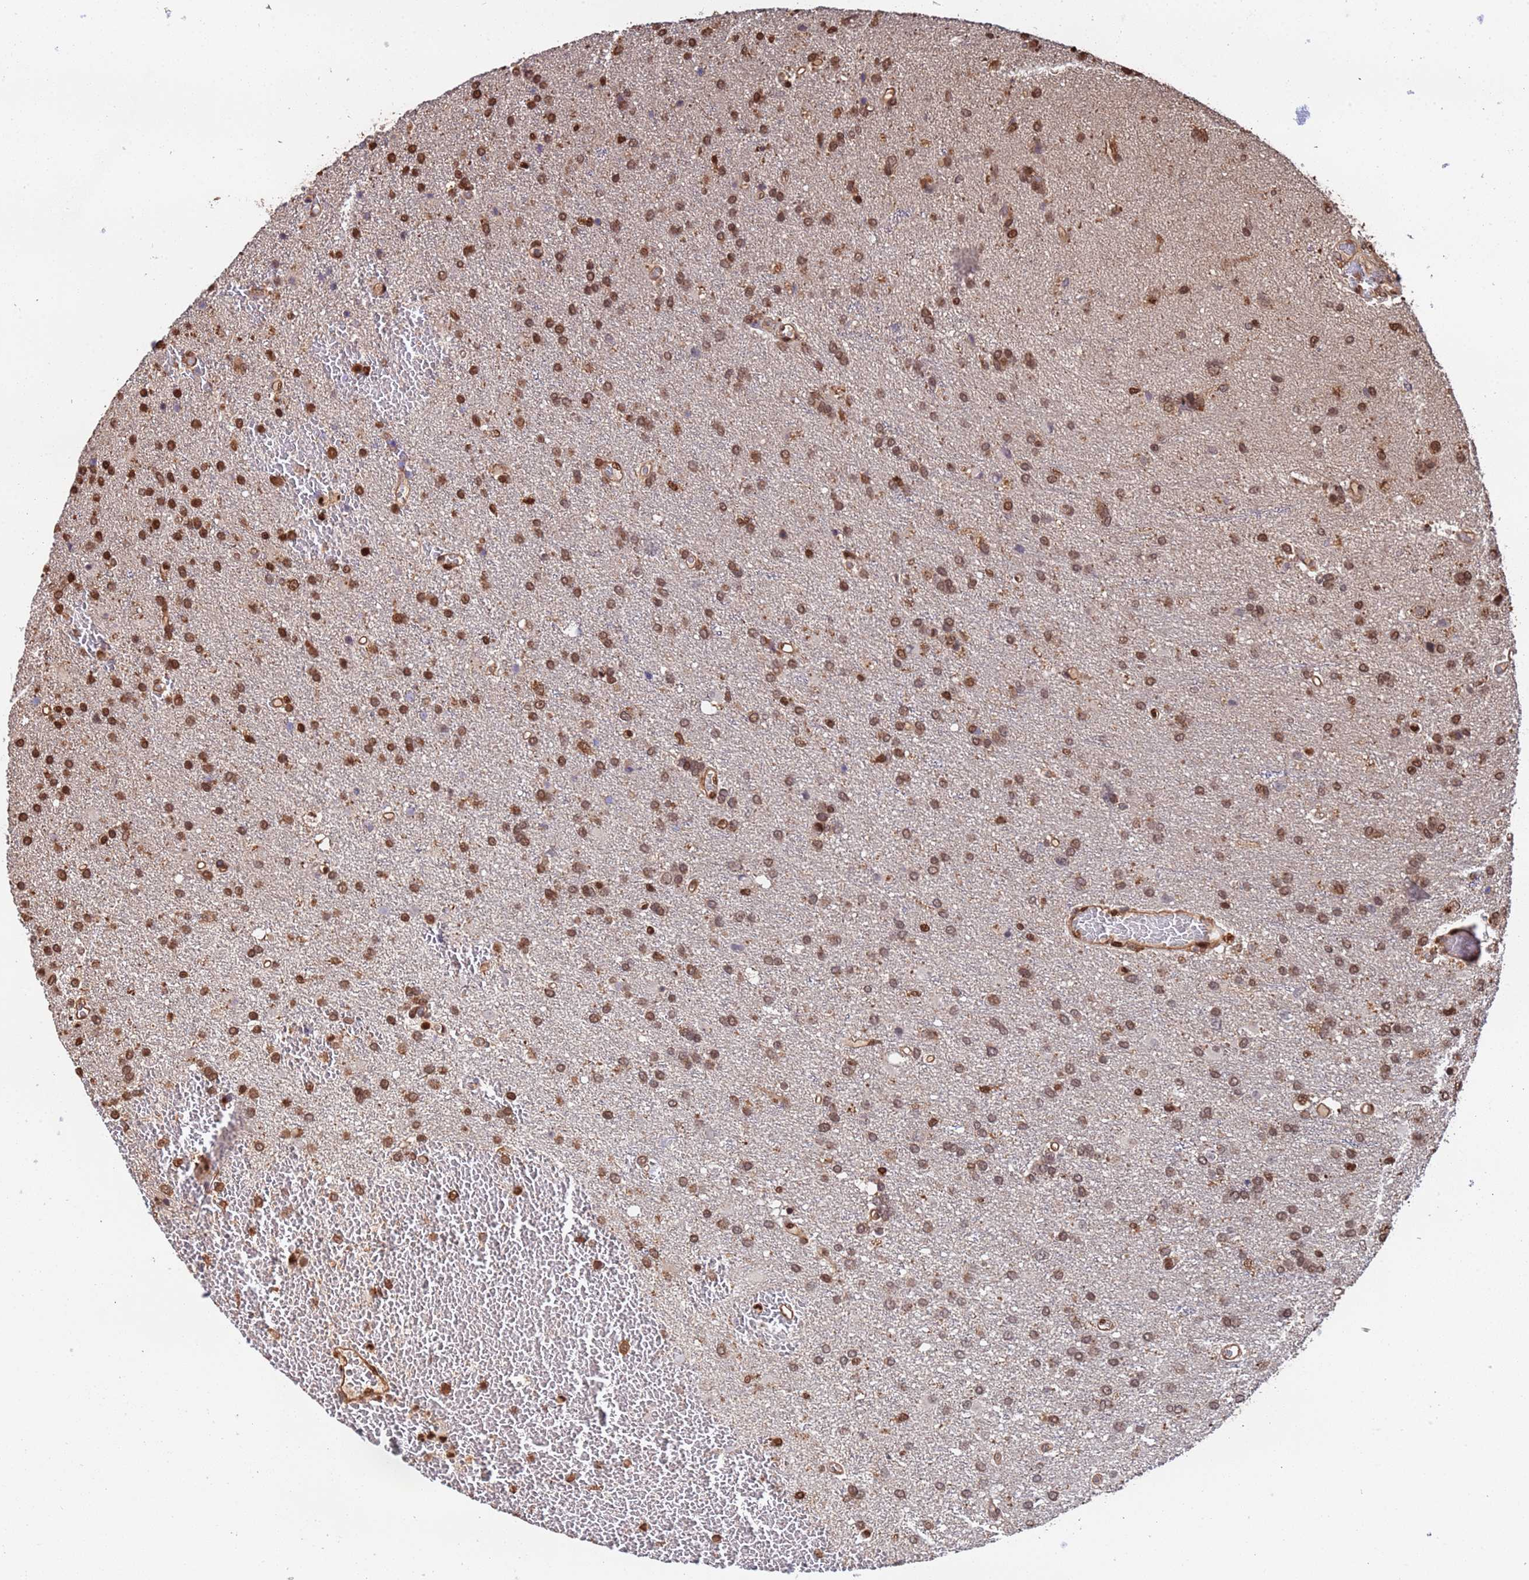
{"staining": {"intensity": "moderate", "quantity": ">75%", "location": "cytoplasmic/membranous,nuclear"}, "tissue": "glioma", "cell_type": "Tumor cells", "image_type": "cancer", "snomed": [{"axis": "morphology", "description": "Glioma, malignant, High grade"}, {"axis": "topography", "description": "Brain"}], "caption": "Immunohistochemistry (IHC) image of glioma stained for a protein (brown), which shows medium levels of moderate cytoplasmic/membranous and nuclear staining in about >75% of tumor cells.", "gene": "SUMO4", "patient": {"sex": "female", "age": 74}}